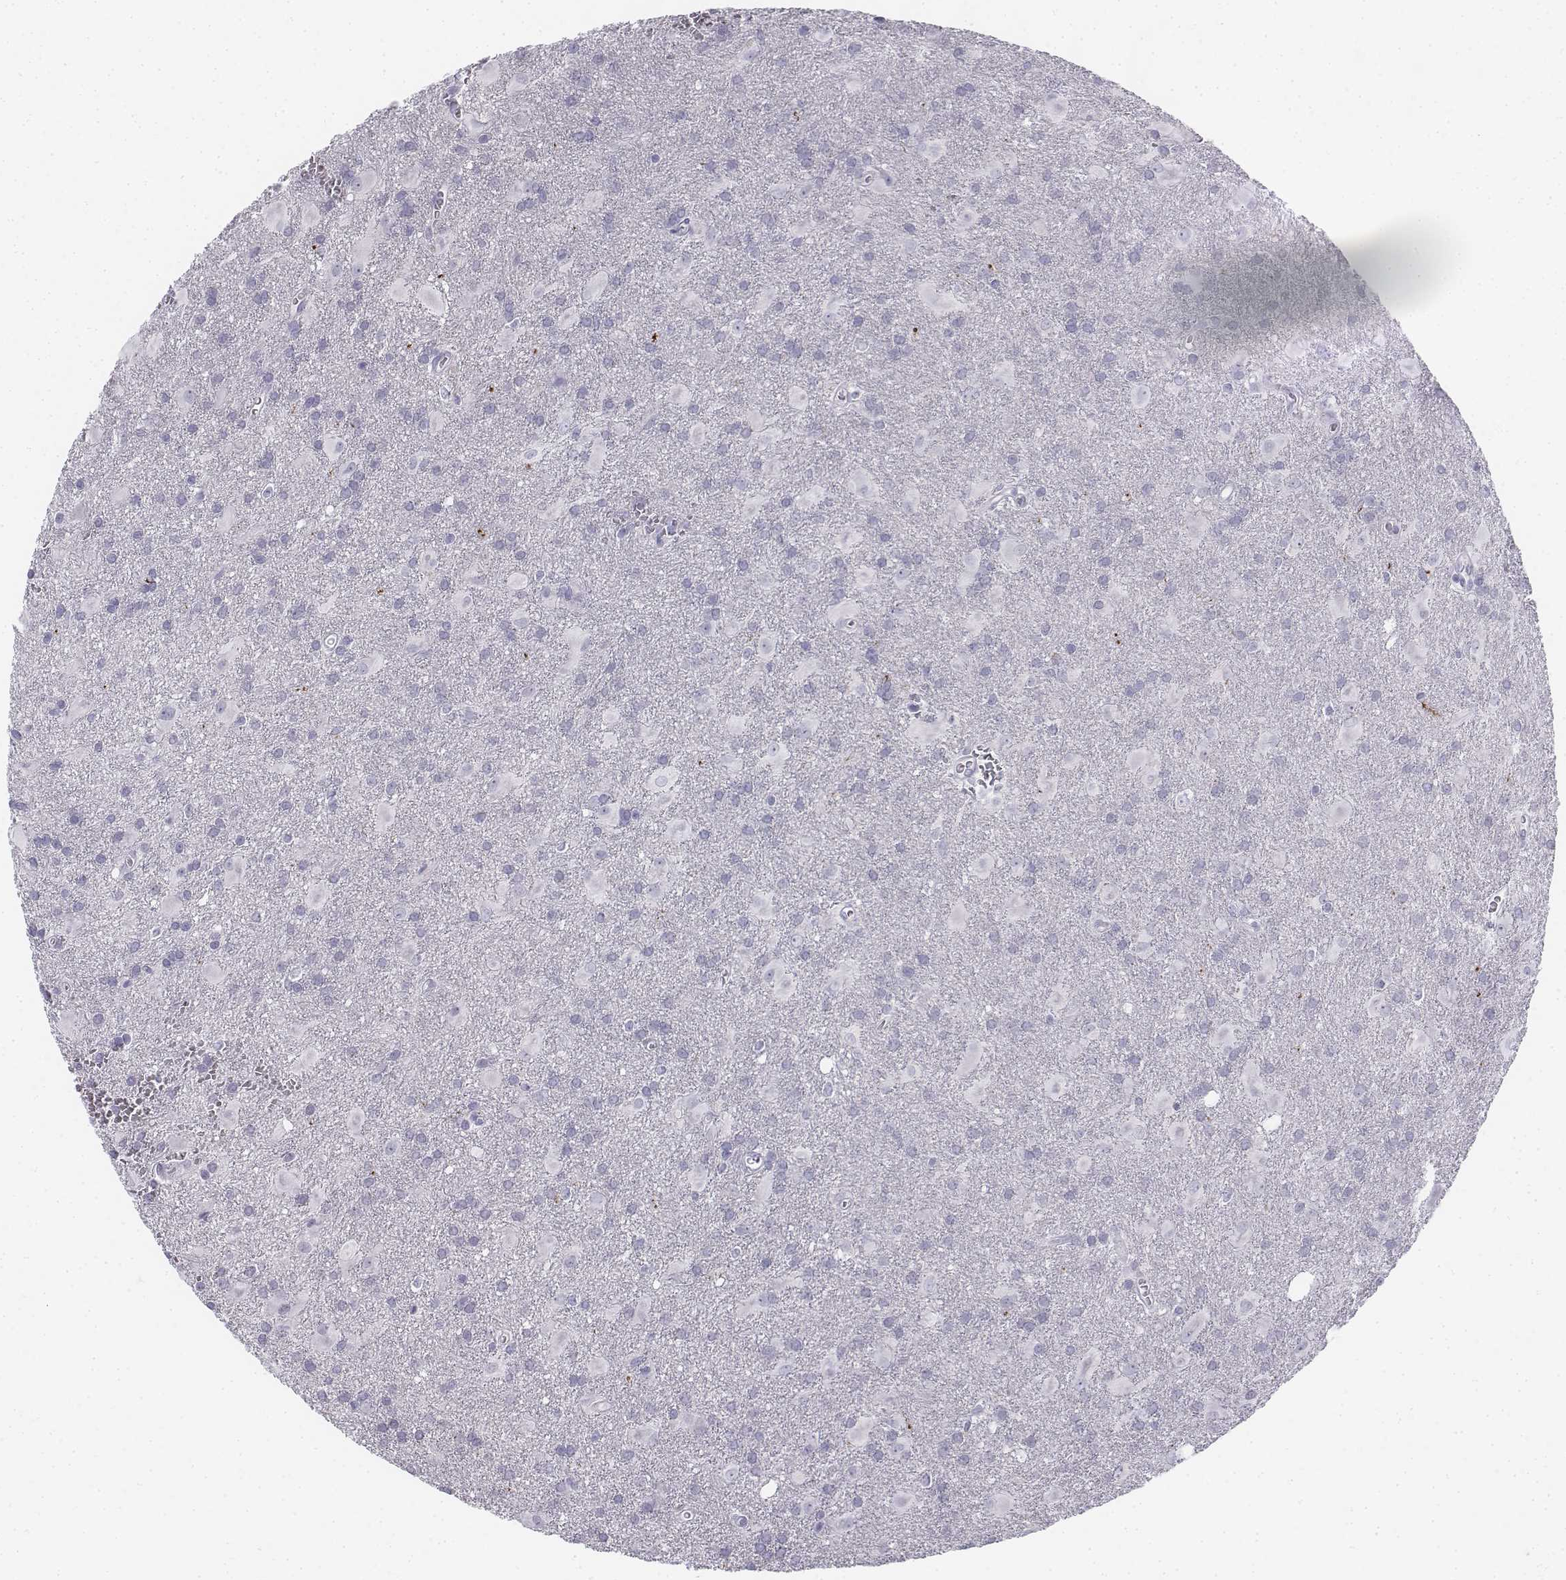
{"staining": {"intensity": "negative", "quantity": "none", "location": "none"}, "tissue": "glioma", "cell_type": "Tumor cells", "image_type": "cancer", "snomed": [{"axis": "morphology", "description": "Glioma, malignant, Low grade"}, {"axis": "topography", "description": "Brain"}], "caption": "Glioma was stained to show a protein in brown. There is no significant positivity in tumor cells. (DAB (3,3'-diaminobenzidine) immunohistochemistry, high magnification).", "gene": "TH", "patient": {"sex": "male", "age": 58}}